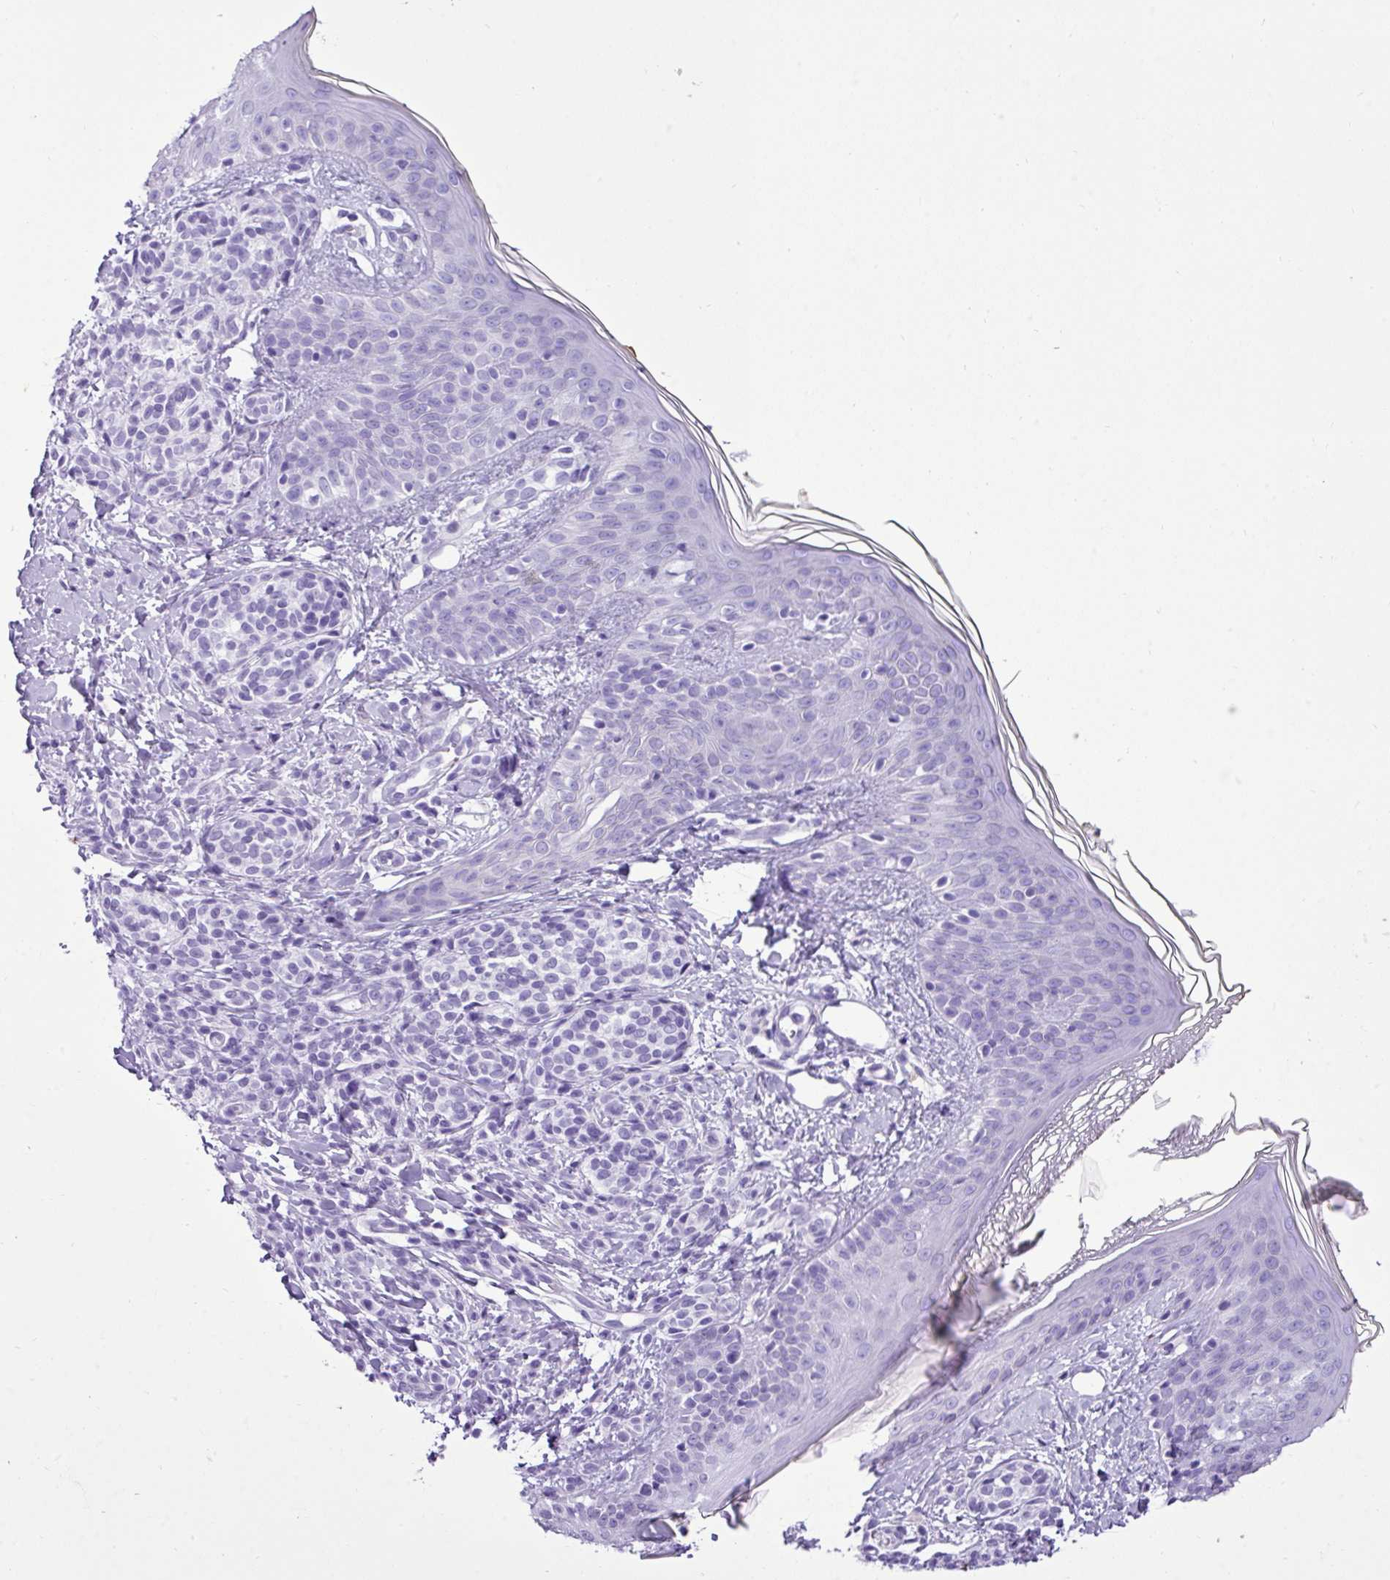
{"staining": {"intensity": "negative", "quantity": "none", "location": "none"}, "tissue": "skin", "cell_type": "Fibroblasts", "image_type": "normal", "snomed": [{"axis": "morphology", "description": "Normal tissue, NOS"}, {"axis": "topography", "description": "Skin"}], "caption": "Image shows no protein positivity in fibroblasts of unremarkable skin. (Stains: DAB IHC with hematoxylin counter stain, Microscopy: brightfield microscopy at high magnification).", "gene": "ZSCAN5A", "patient": {"sex": "male", "age": 16}}